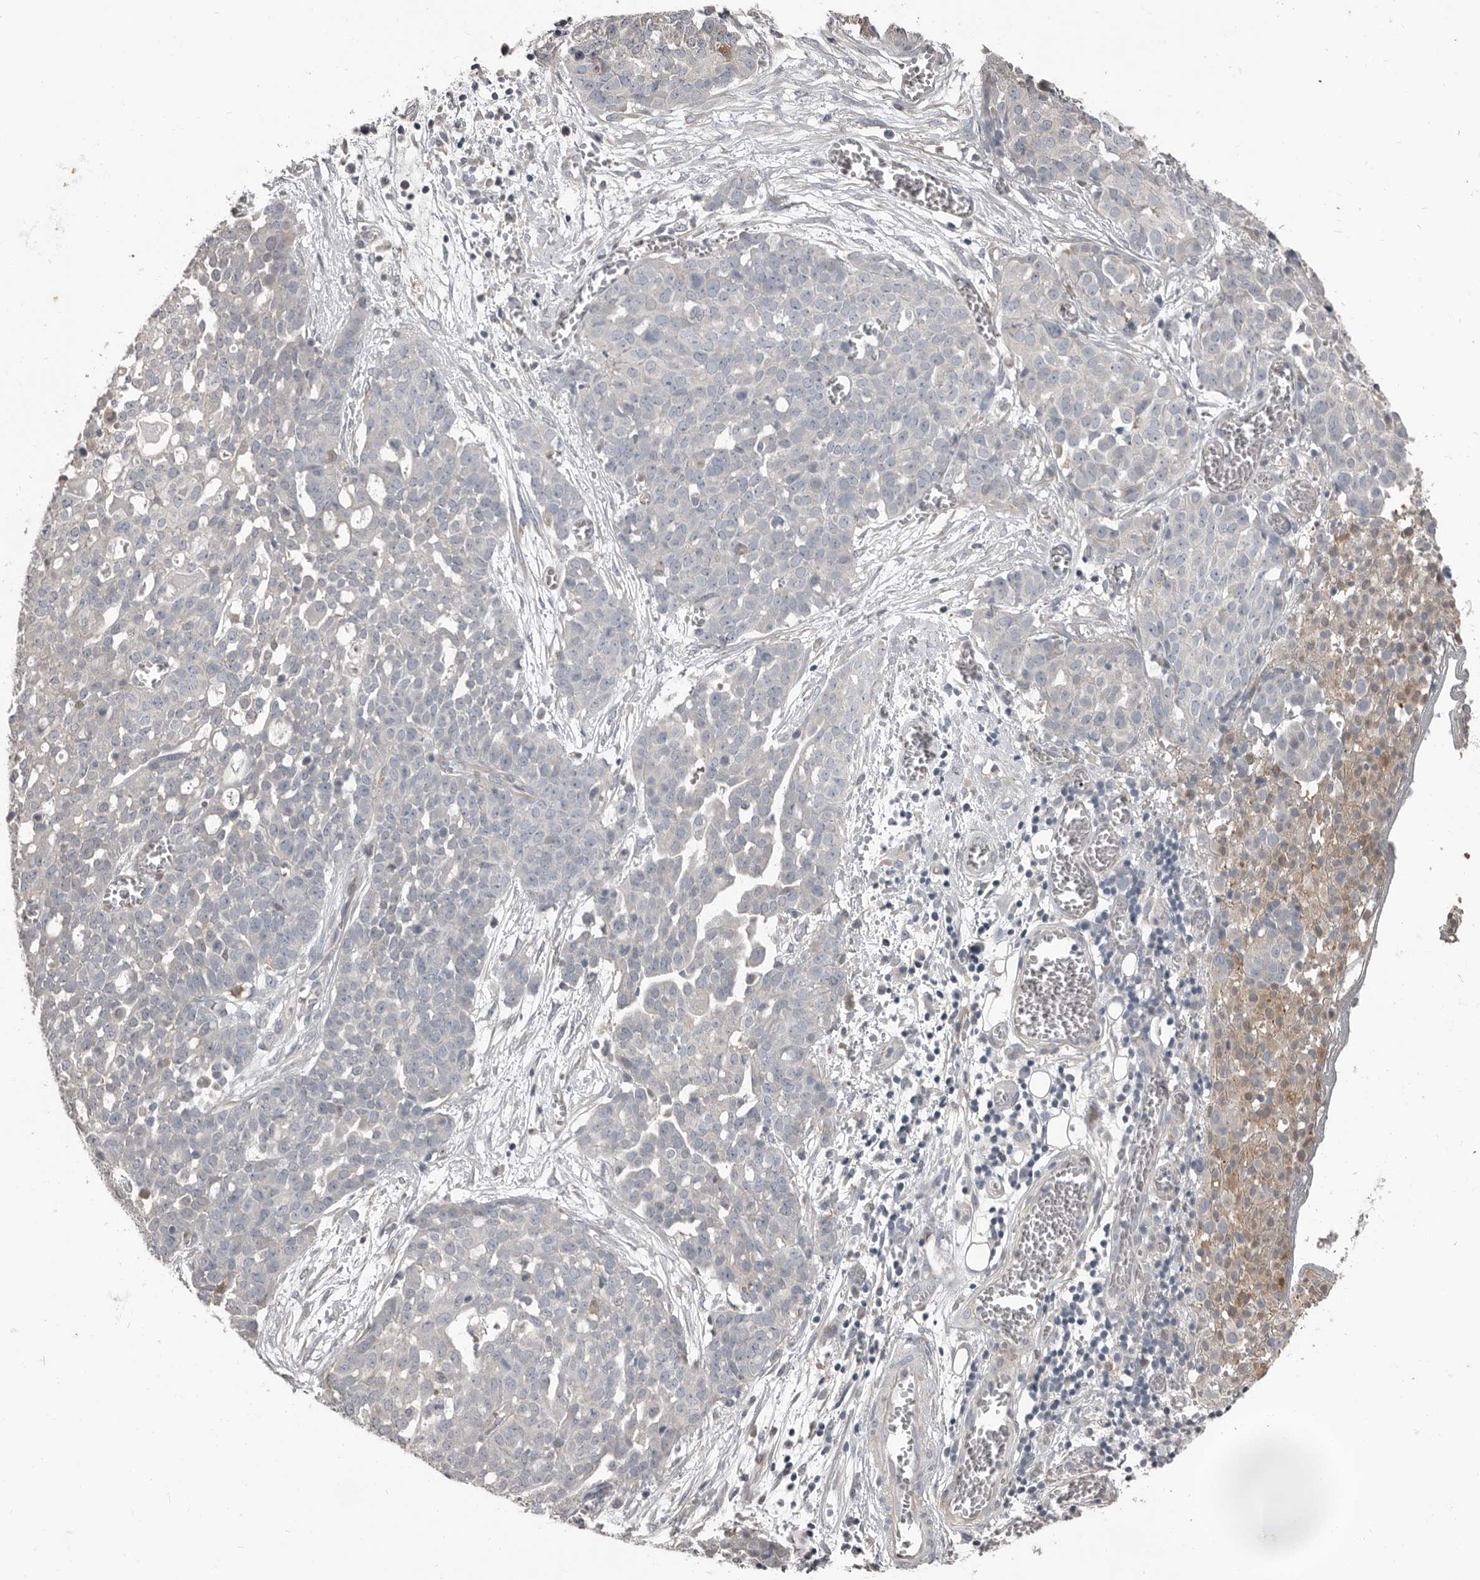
{"staining": {"intensity": "negative", "quantity": "none", "location": "none"}, "tissue": "ovarian cancer", "cell_type": "Tumor cells", "image_type": "cancer", "snomed": [{"axis": "morphology", "description": "Cystadenocarcinoma, serous, NOS"}, {"axis": "topography", "description": "Soft tissue"}, {"axis": "topography", "description": "Ovary"}], "caption": "This is a histopathology image of IHC staining of ovarian cancer (serous cystadenocarcinoma), which shows no staining in tumor cells.", "gene": "KCNJ8", "patient": {"sex": "female", "age": 57}}